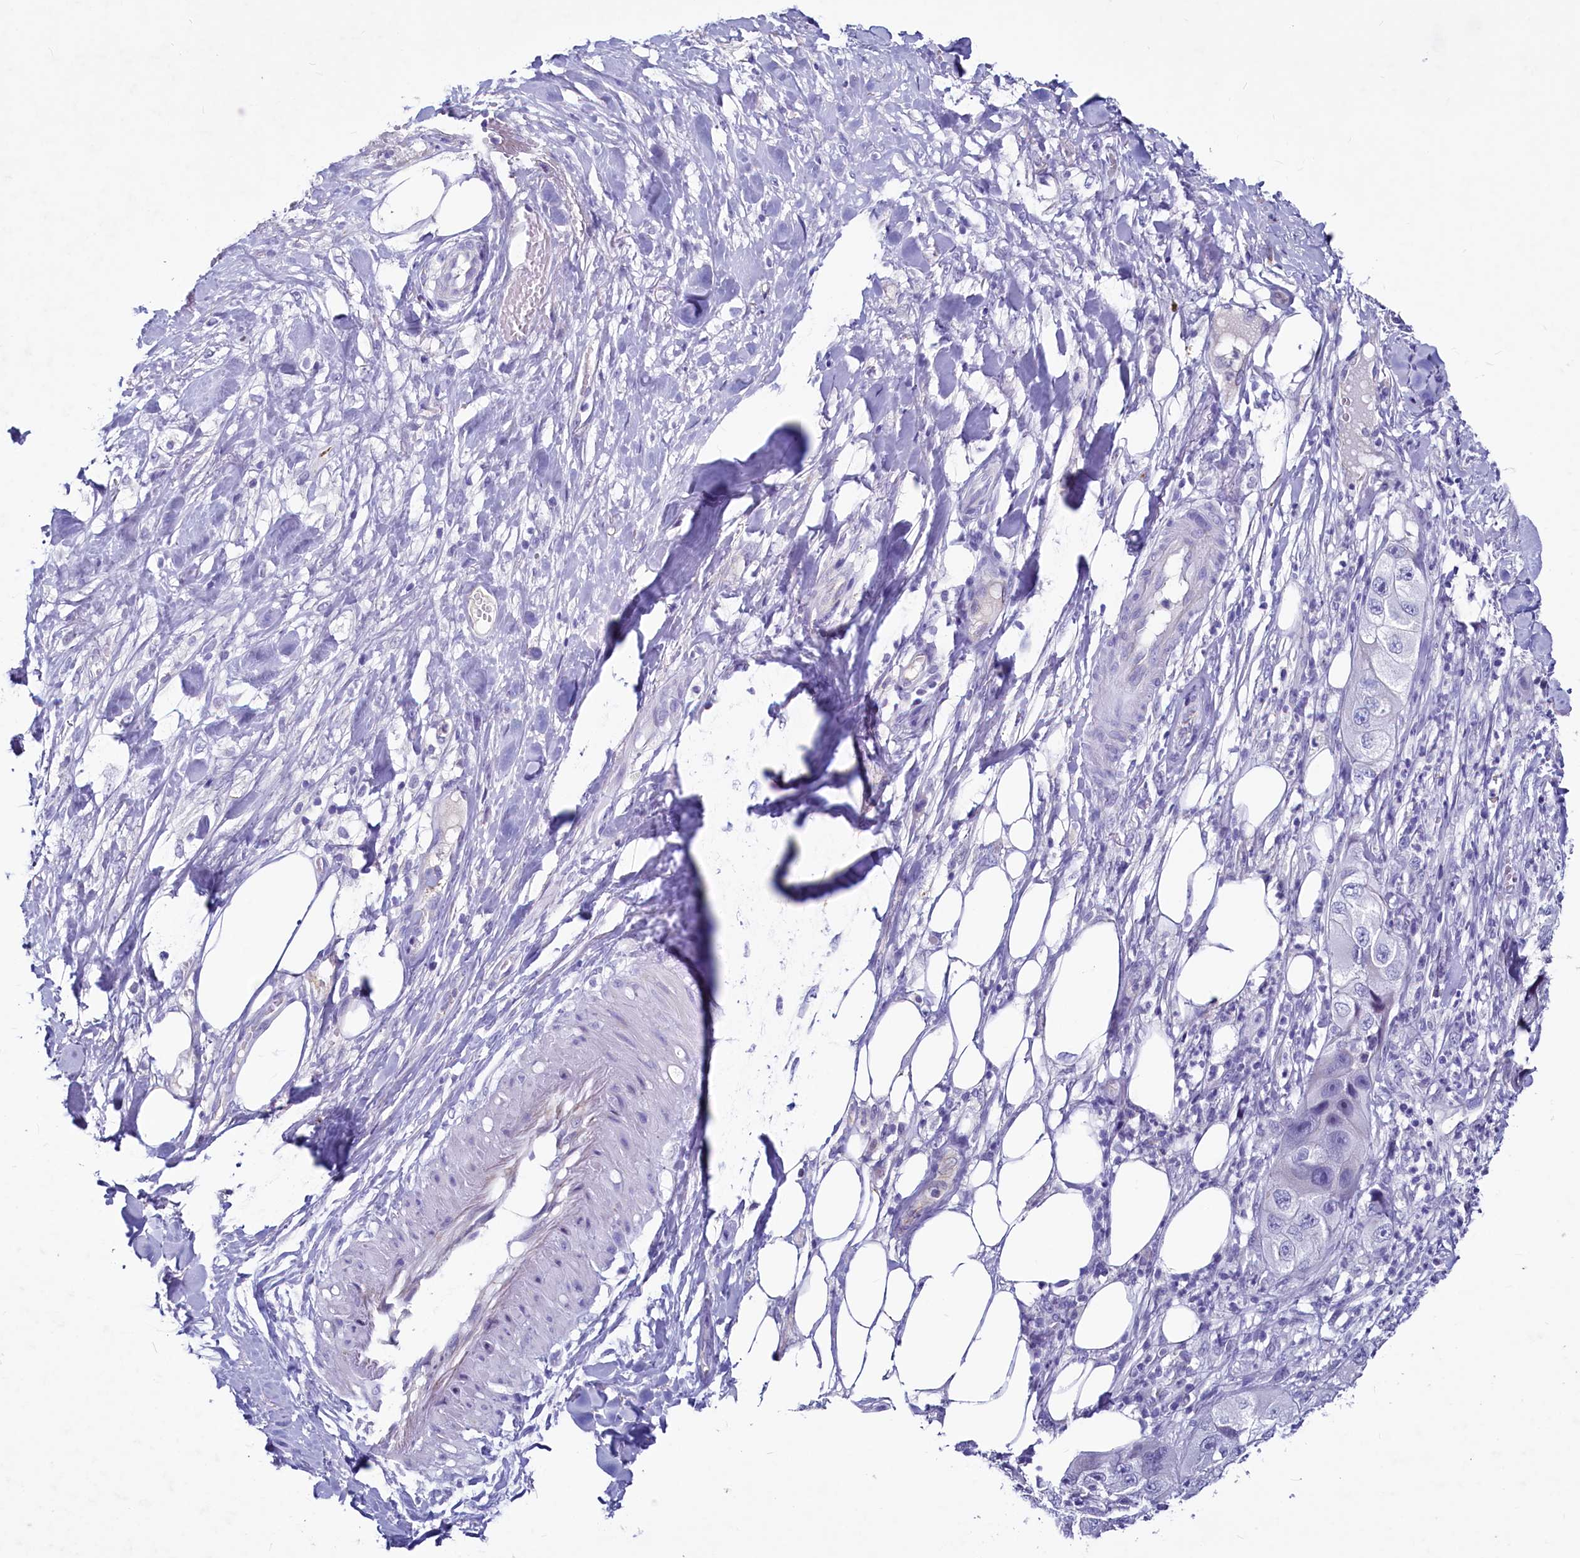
{"staining": {"intensity": "negative", "quantity": "none", "location": "none"}, "tissue": "skin cancer", "cell_type": "Tumor cells", "image_type": "cancer", "snomed": [{"axis": "morphology", "description": "Squamous cell carcinoma, NOS"}, {"axis": "topography", "description": "Skin"}, {"axis": "topography", "description": "Subcutis"}], "caption": "High magnification brightfield microscopy of skin cancer stained with DAB (brown) and counterstained with hematoxylin (blue): tumor cells show no significant expression.", "gene": "INSC", "patient": {"sex": "male", "age": 73}}